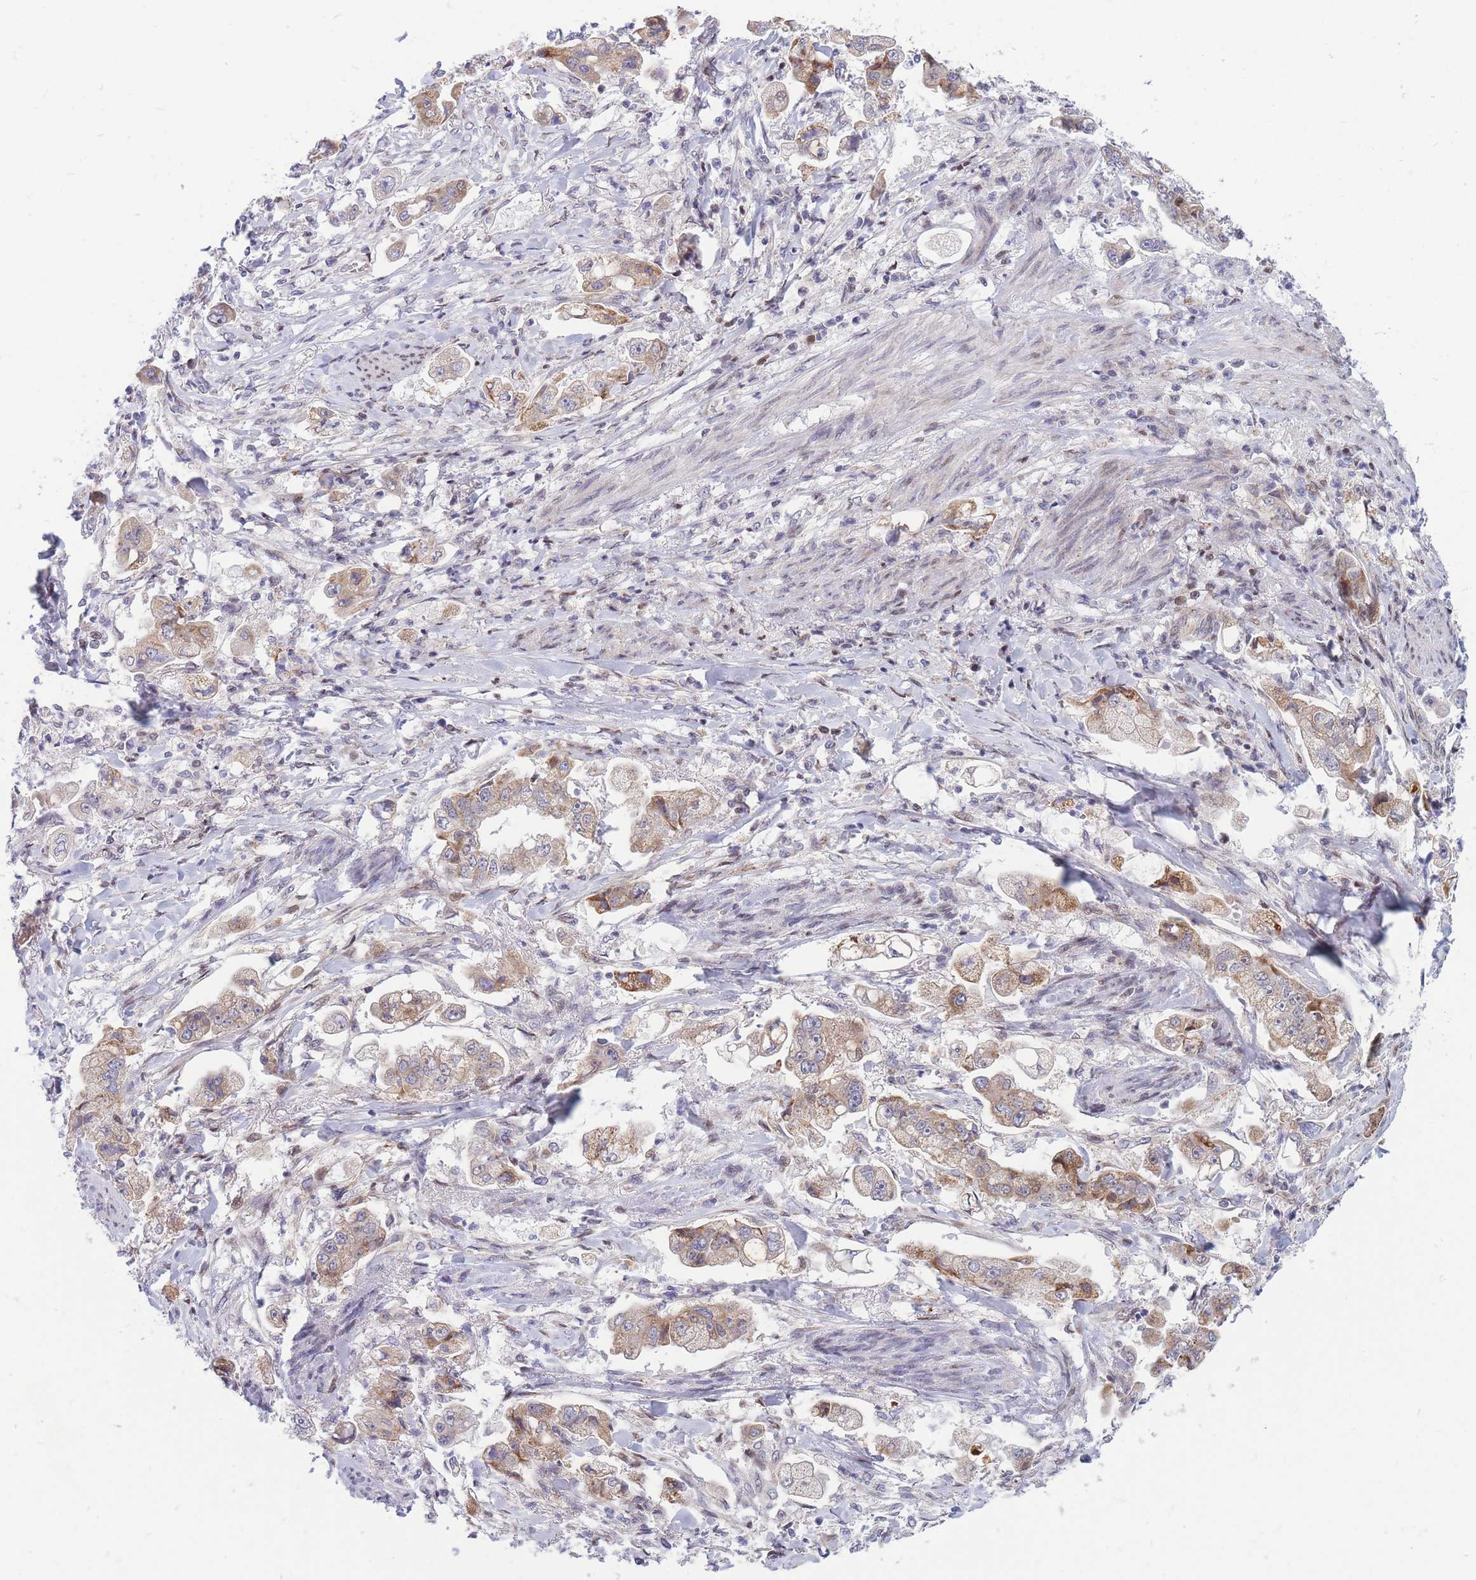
{"staining": {"intensity": "moderate", "quantity": "25%-75%", "location": "cytoplasmic/membranous"}, "tissue": "stomach cancer", "cell_type": "Tumor cells", "image_type": "cancer", "snomed": [{"axis": "morphology", "description": "Adenocarcinoma, NOS"}, {"axis": "topography", "description": "Stomach"}], "caption": "There is medium levels of moderate cytoplasmic/membranous staining in tumor cells of adenocarcinoma (stomach), as demonstrated by immunohistochemical staining (brown color).", "gene": "MOB4", "patient": {"sex": "male", "age": 62}}